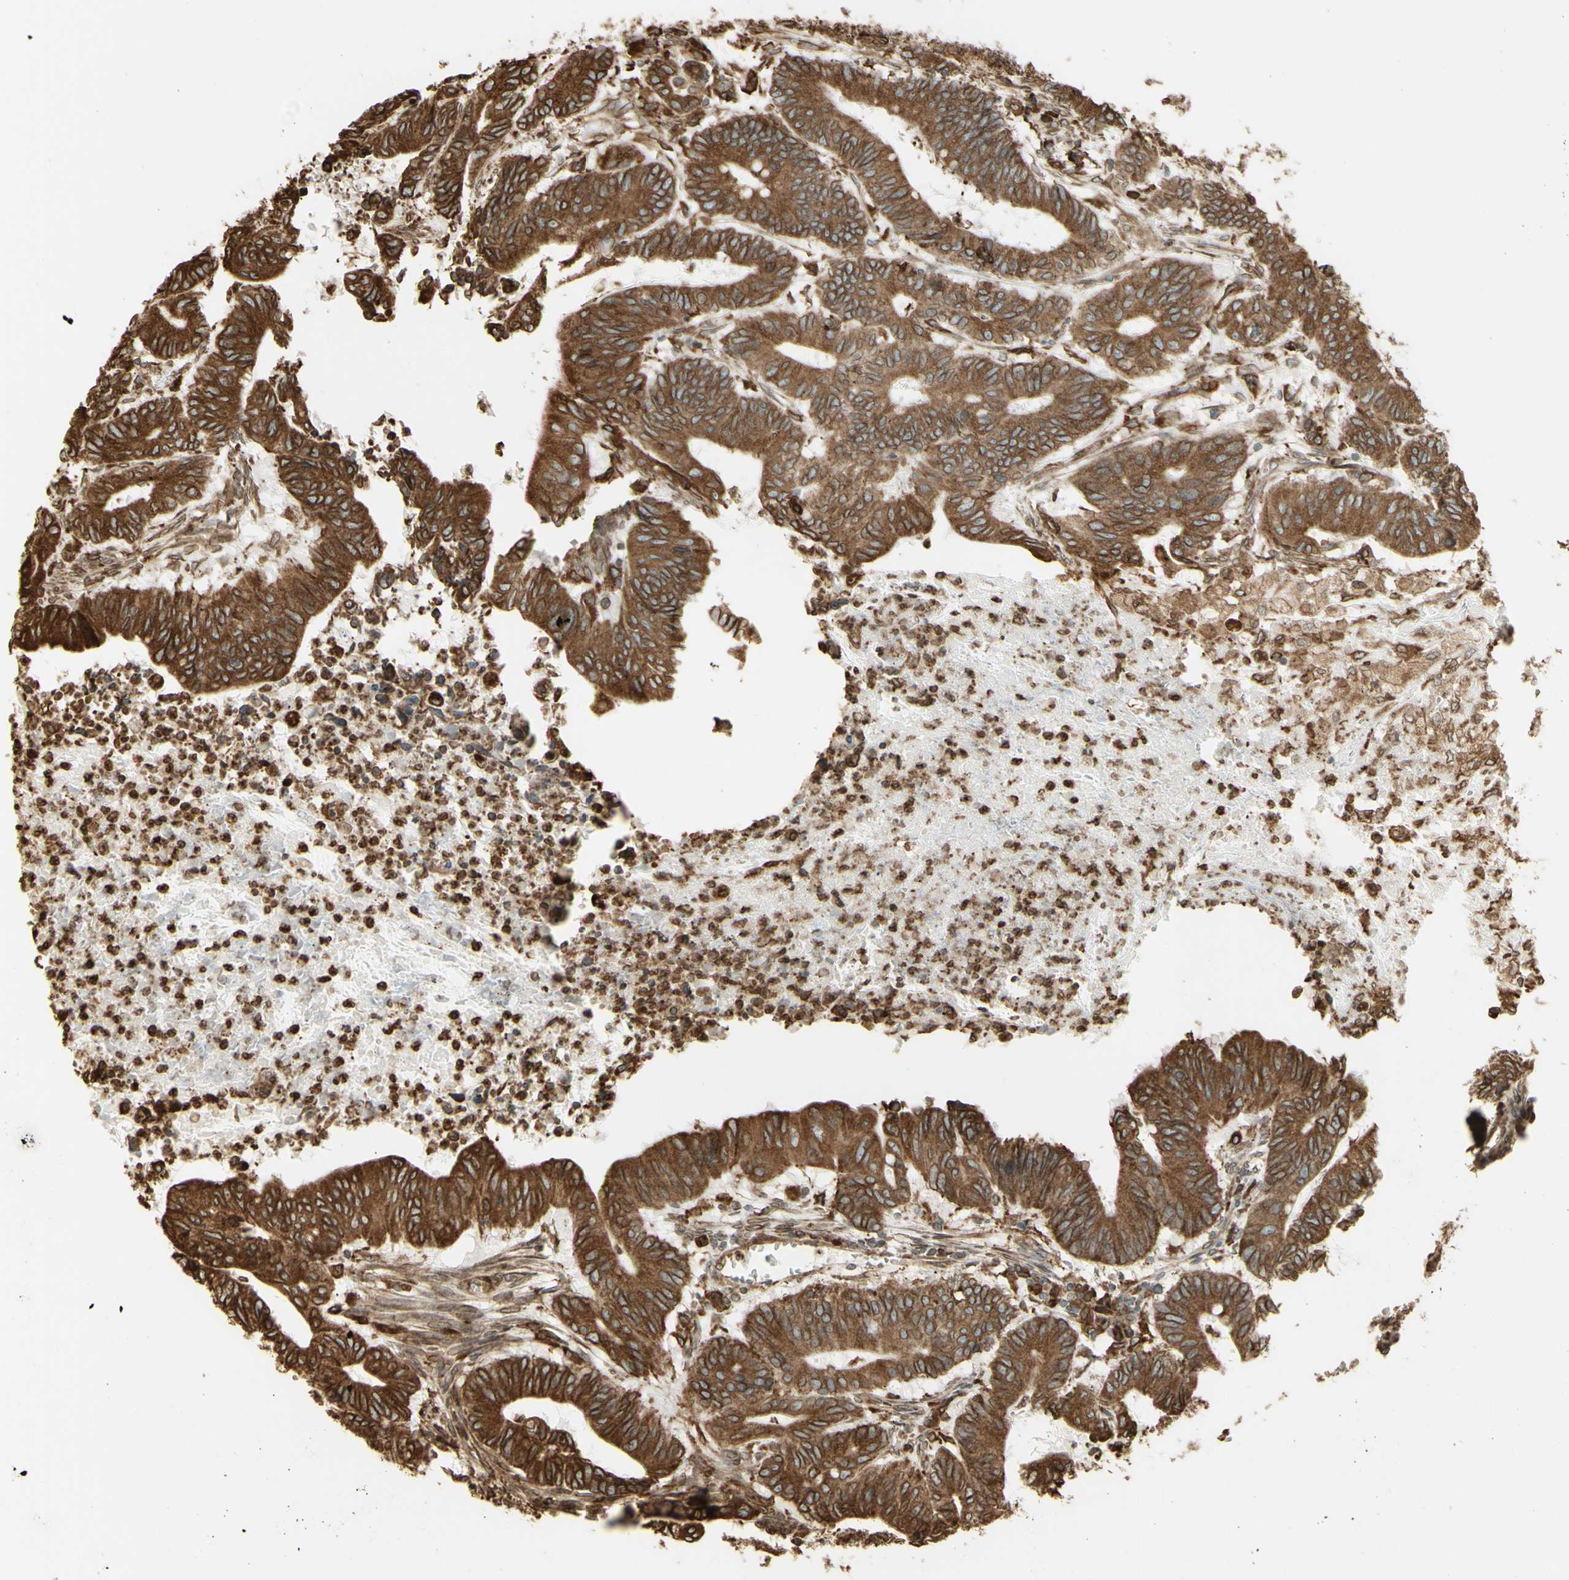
{"staining": {"intensity": "moderate", "quantity": ">75%", "location": "cytoplasmic/membranous"}, "tissue": "colorectal cancer", "cell_type": "Tumor cells", "image_type": "cancer", "snomed": [{"axis": "morphology", "description": "Adenocarcinoma, NOS"}, {"axis": "topography", "description": "Colon"}], "caption": "Brown immunohistochemical staining in human colorectal cancer reveals moderate cytoplasmic/membranous staining in about >75% of tumor cells.", "gene": "CANX", "patient": {"sex": "male", "age": 45}}